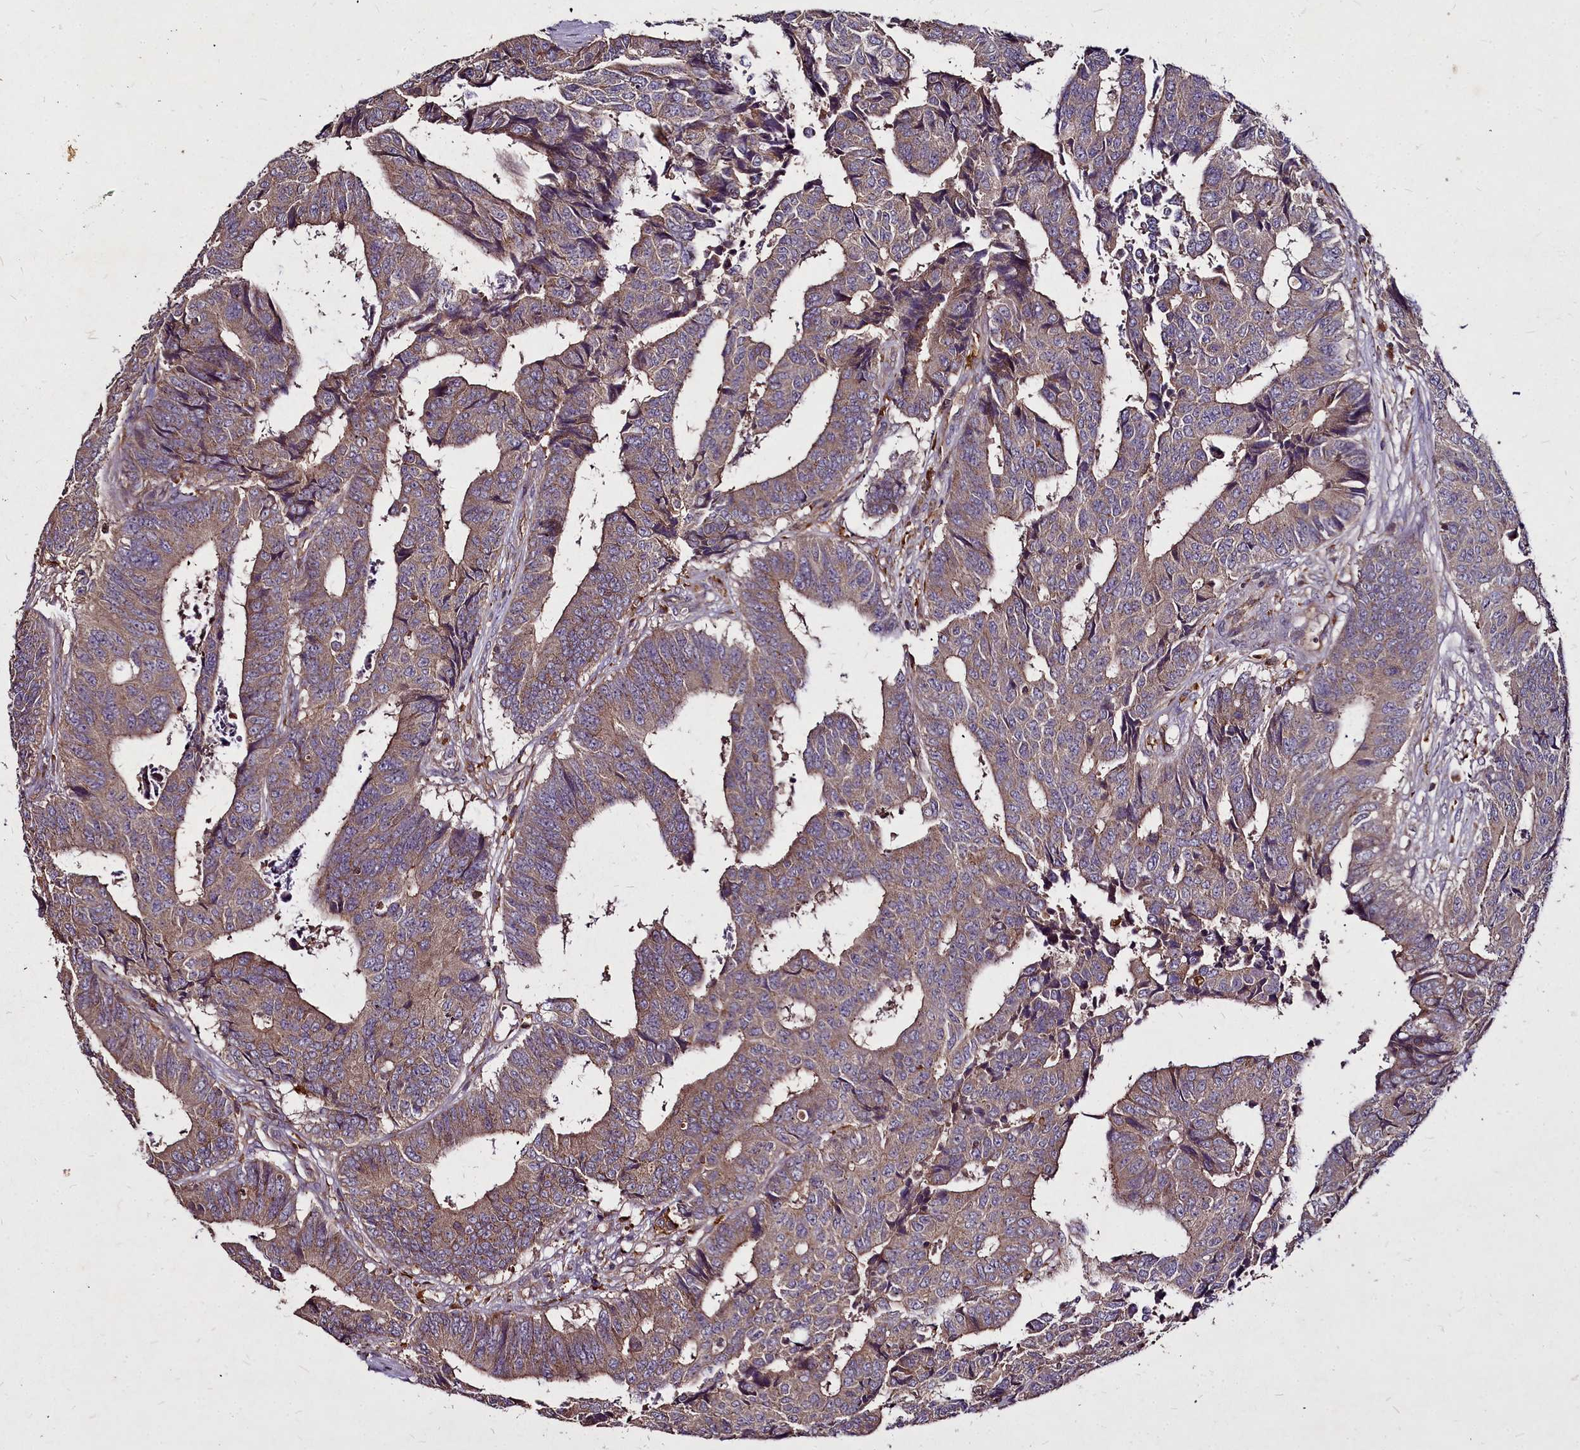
{"staining": {"intensity": "moderate", "quantity": ">75%", "location": "cytoplasmic/membranous"}, "tissue": "colorectal cancer", "cell_type": "Tumor cells", "image_type": "cancer", "snomed": [{"axis": "morphology", "description": "Adenocarcinoma, NOS"}, {"axis": "topography", "description": "Rectum"}], "caption": "Protein staining of colorectal adenocarcinoma tissue reveals moderate cytoplasmic/membranous positivity in approximately >75% of tumor cells.", "gene": "NCKAP1L", "patient": {"sex": "male", "age": 84}}